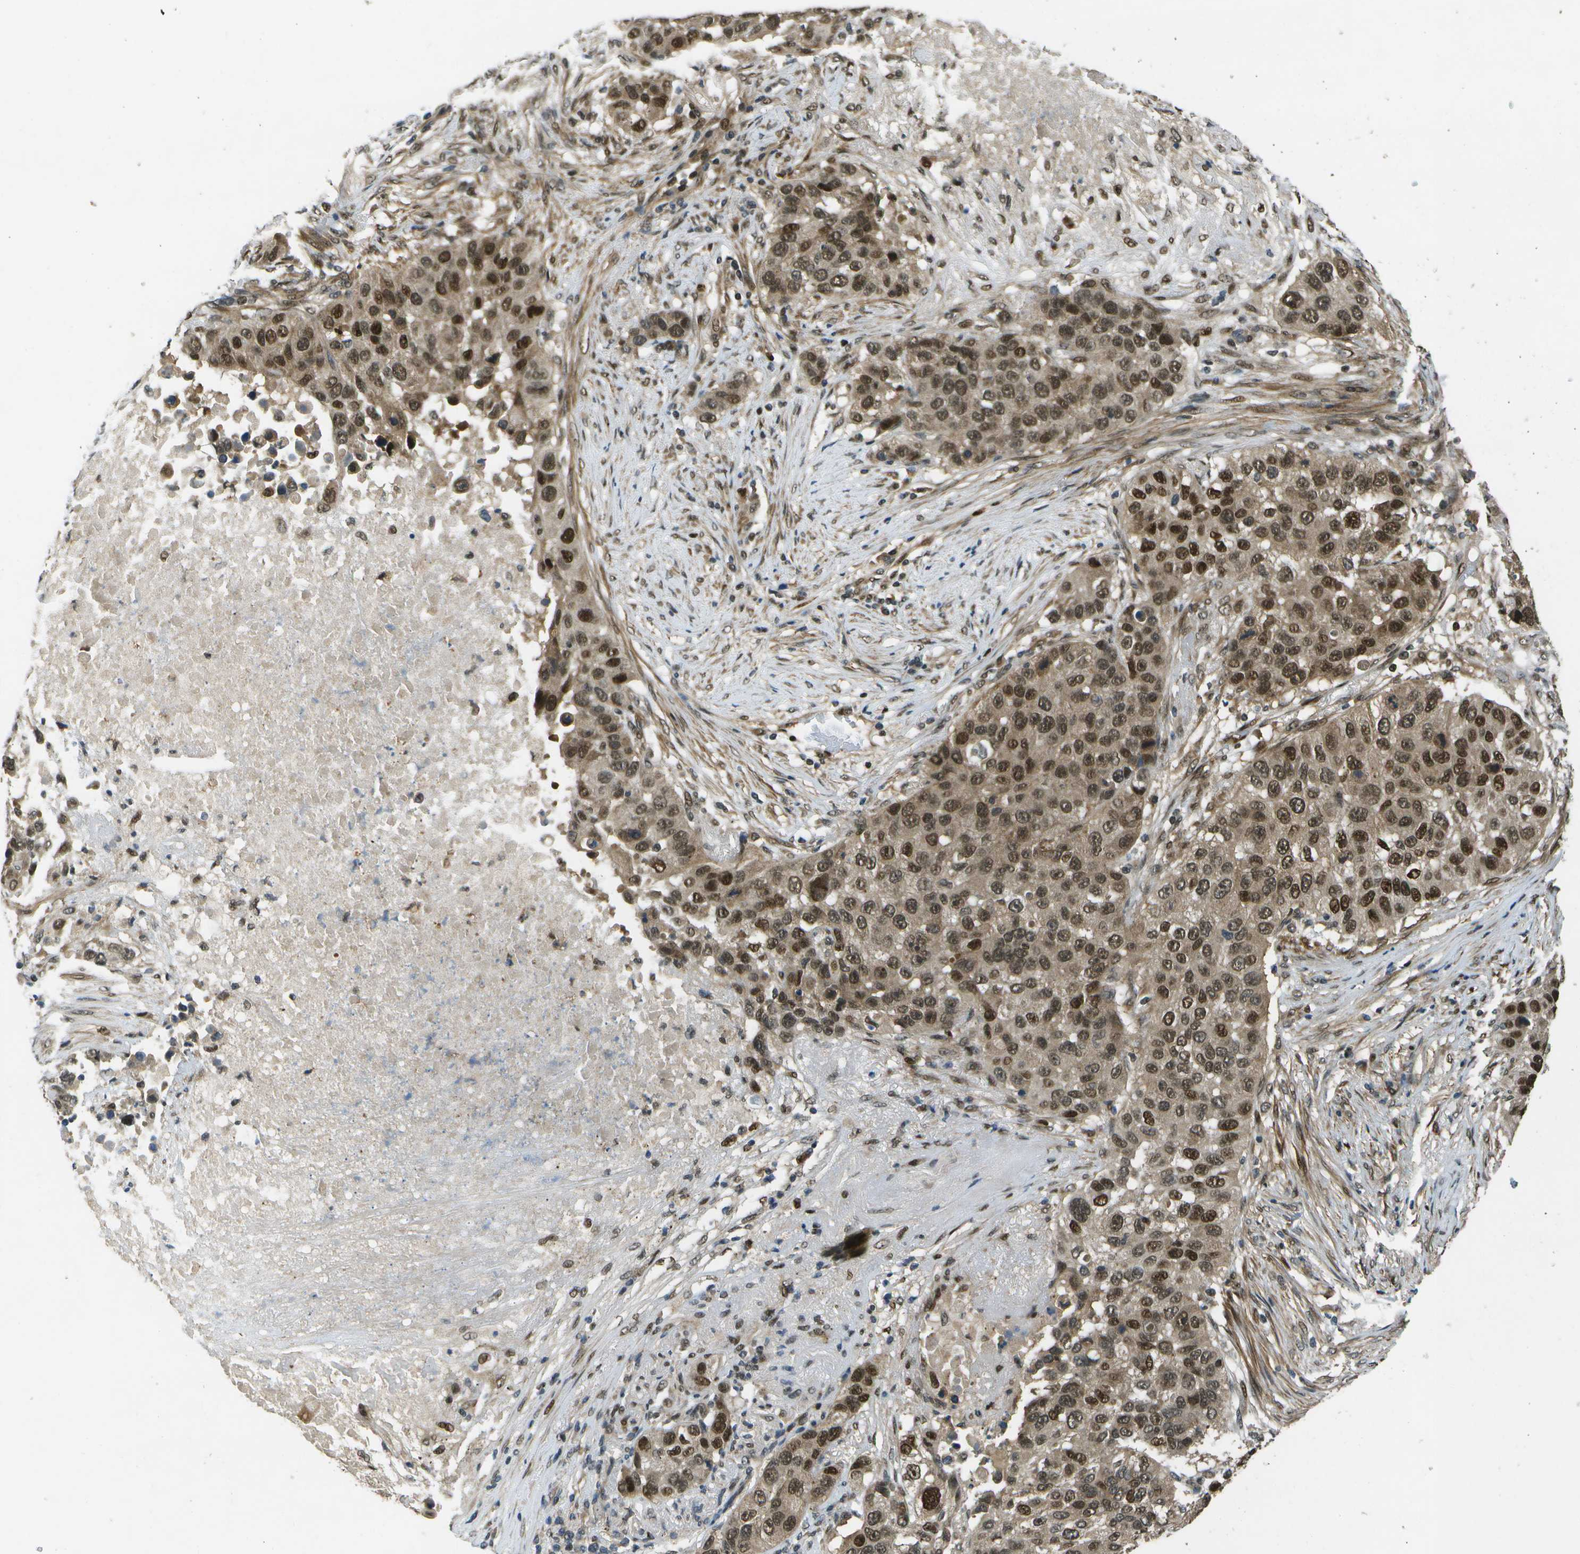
{"staining": {"intensity": "strong", "quantity": ">75%", "location": "cytoplasmic/membranous,nuclear"}, "tissue": "lung cancer", "cell_type": "Tumor cells", "image_type": "cancer", "snomed": [{"axis": "morphology", "description": "Squamous cell carcinoma, NOS"}, {"axis": "topography", "description": "Lung"}], "caption": "Lung squamous cell carcinoma was stained to show a protein in brown. There is high levels of strong cytoplasmic/membranous and nuclear expression in approximately >75% of tumor cells.", "gene": "GANC", "patient": {"sex": "male", "age": 57}}